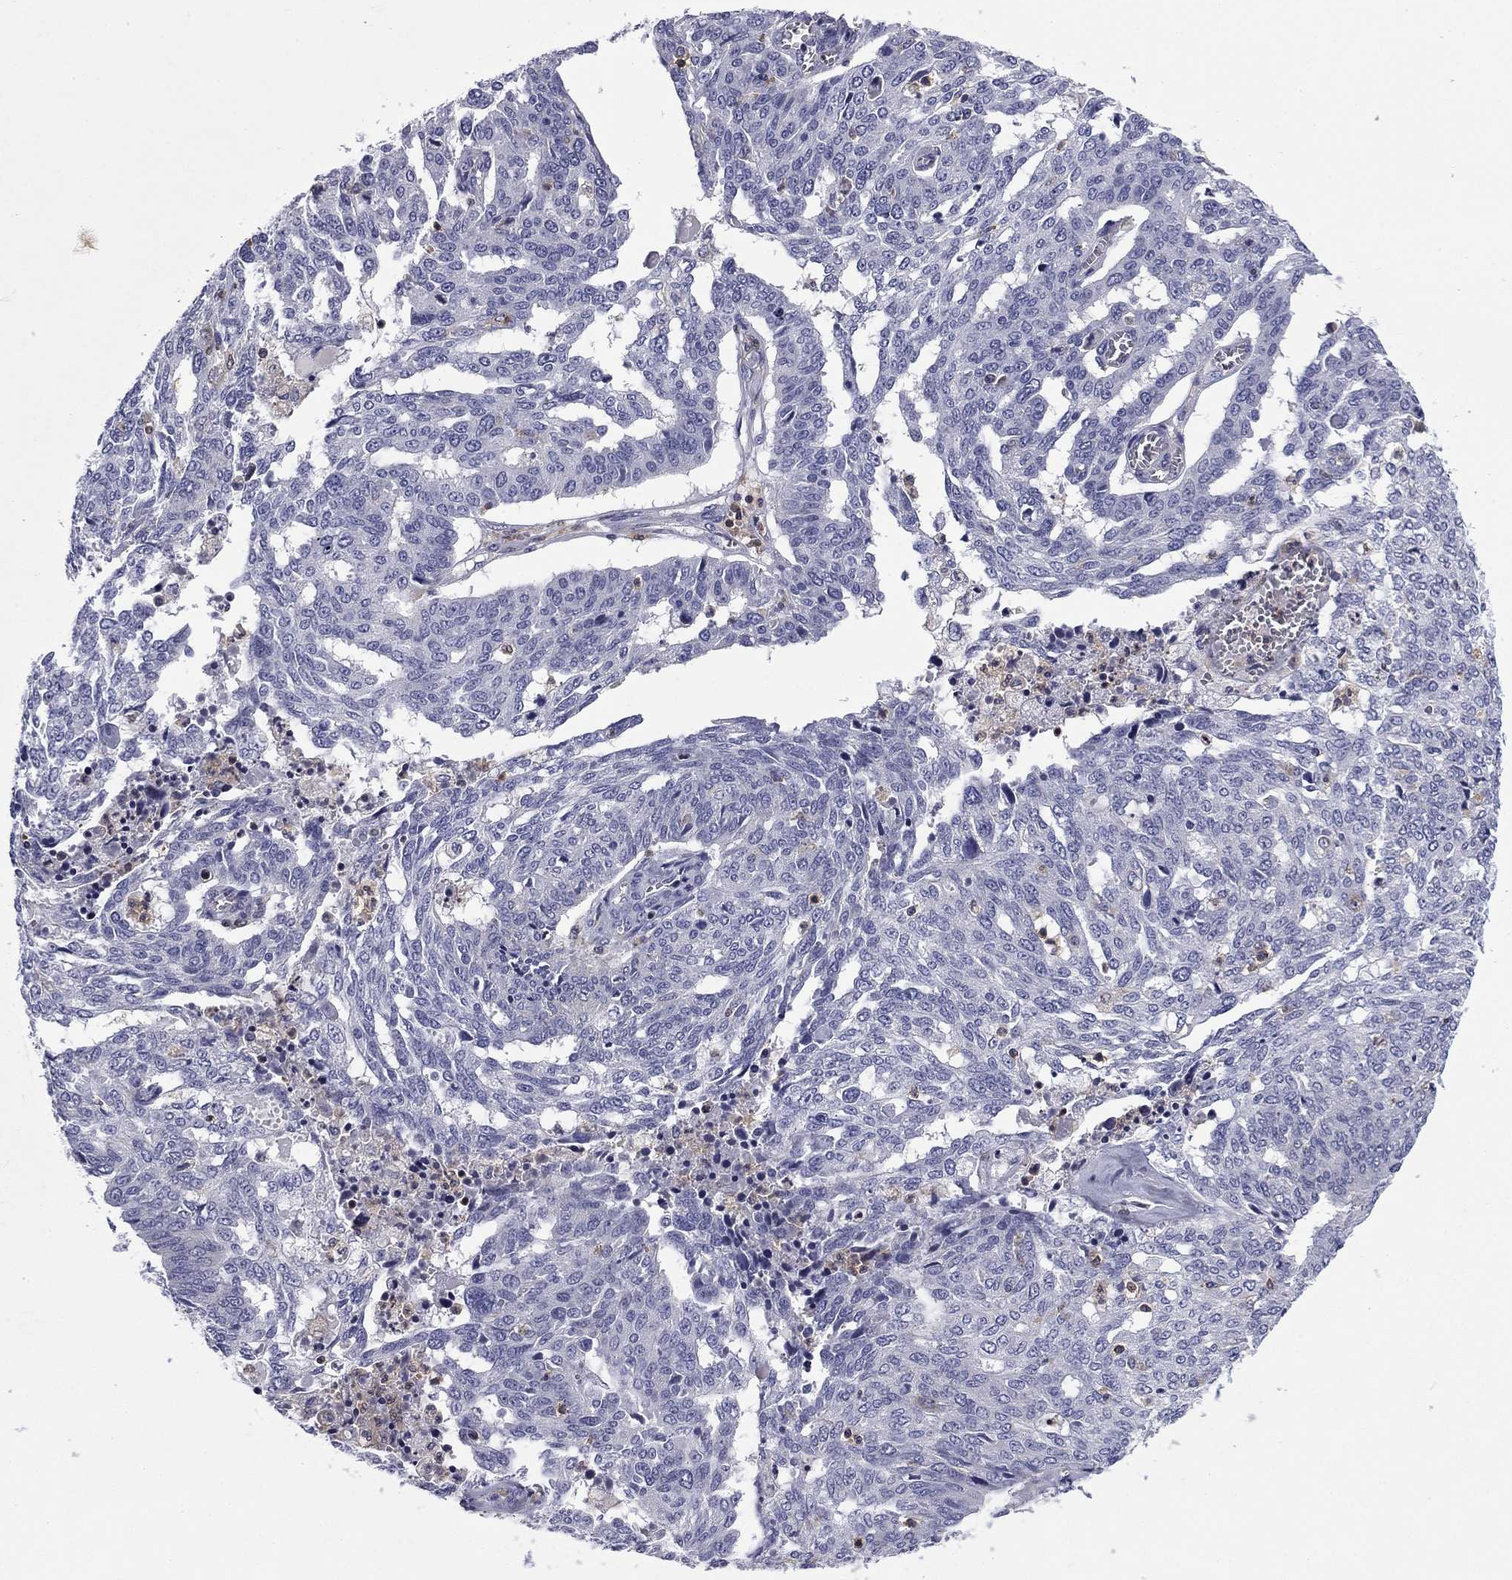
{"staining": {"intensity": "negative", "quantity": "none", "location": "none"}, "tissue": "ovarian cancer", "cell_type": "Tumor cells", "image_type": "cancer", "snomed": [{"axis": "morphology", "description": "Cystadenocarcinoma, serous, NOS"}, {"axis": "topography", "description": "Ovary"}], "caption": "High magnification brightfield microscopy of ovarian serous cystadenocarcinoma stained with DAB (brown) and counterstained with hematoxylin (blue): tumor cells show no significant staining.", "gene": "ARHGAP45", "patient": {"sex": "female", "age": 67}}